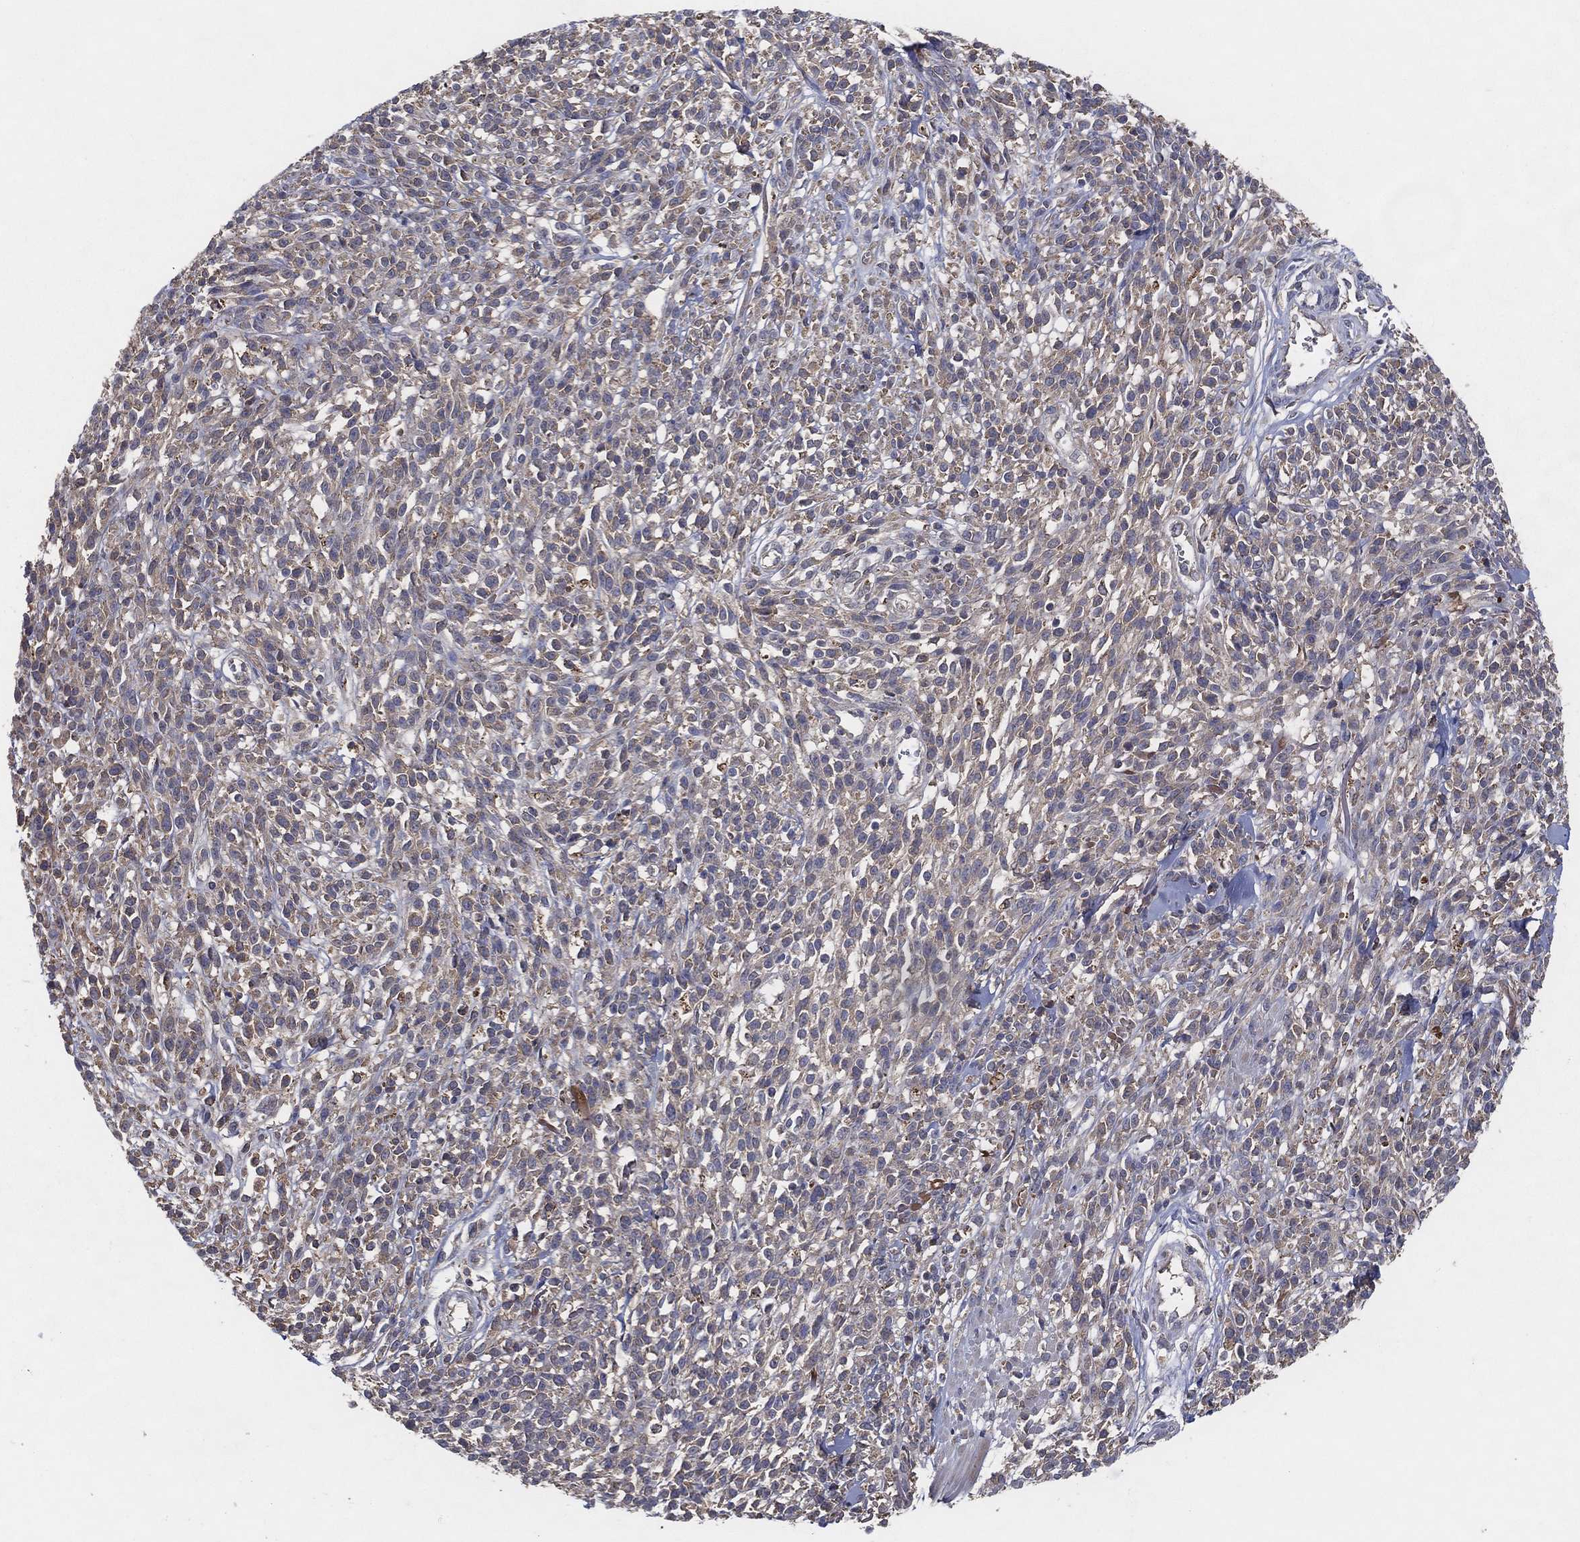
{"staining": {"intensity": "negative", "quantity": "none", "location": "none"}, "tissue": "melanoma", "cell_type": "Tumor cells", "image_type": "cancer", "snomed": [{"axis": "morphology", "description": "Malignant melanoma, NOS"}, {"axis": "topography", "description": "Skin"}, {"axis": "topography", "description": "Skin of trunk"}], "caption": "This is an immunohistochemistry photomicrograph of human malignant melanoma. There is no expression in tumor cells.", "gene": "MT-ND1", "patient": {"sex": "male", "age": 74}}